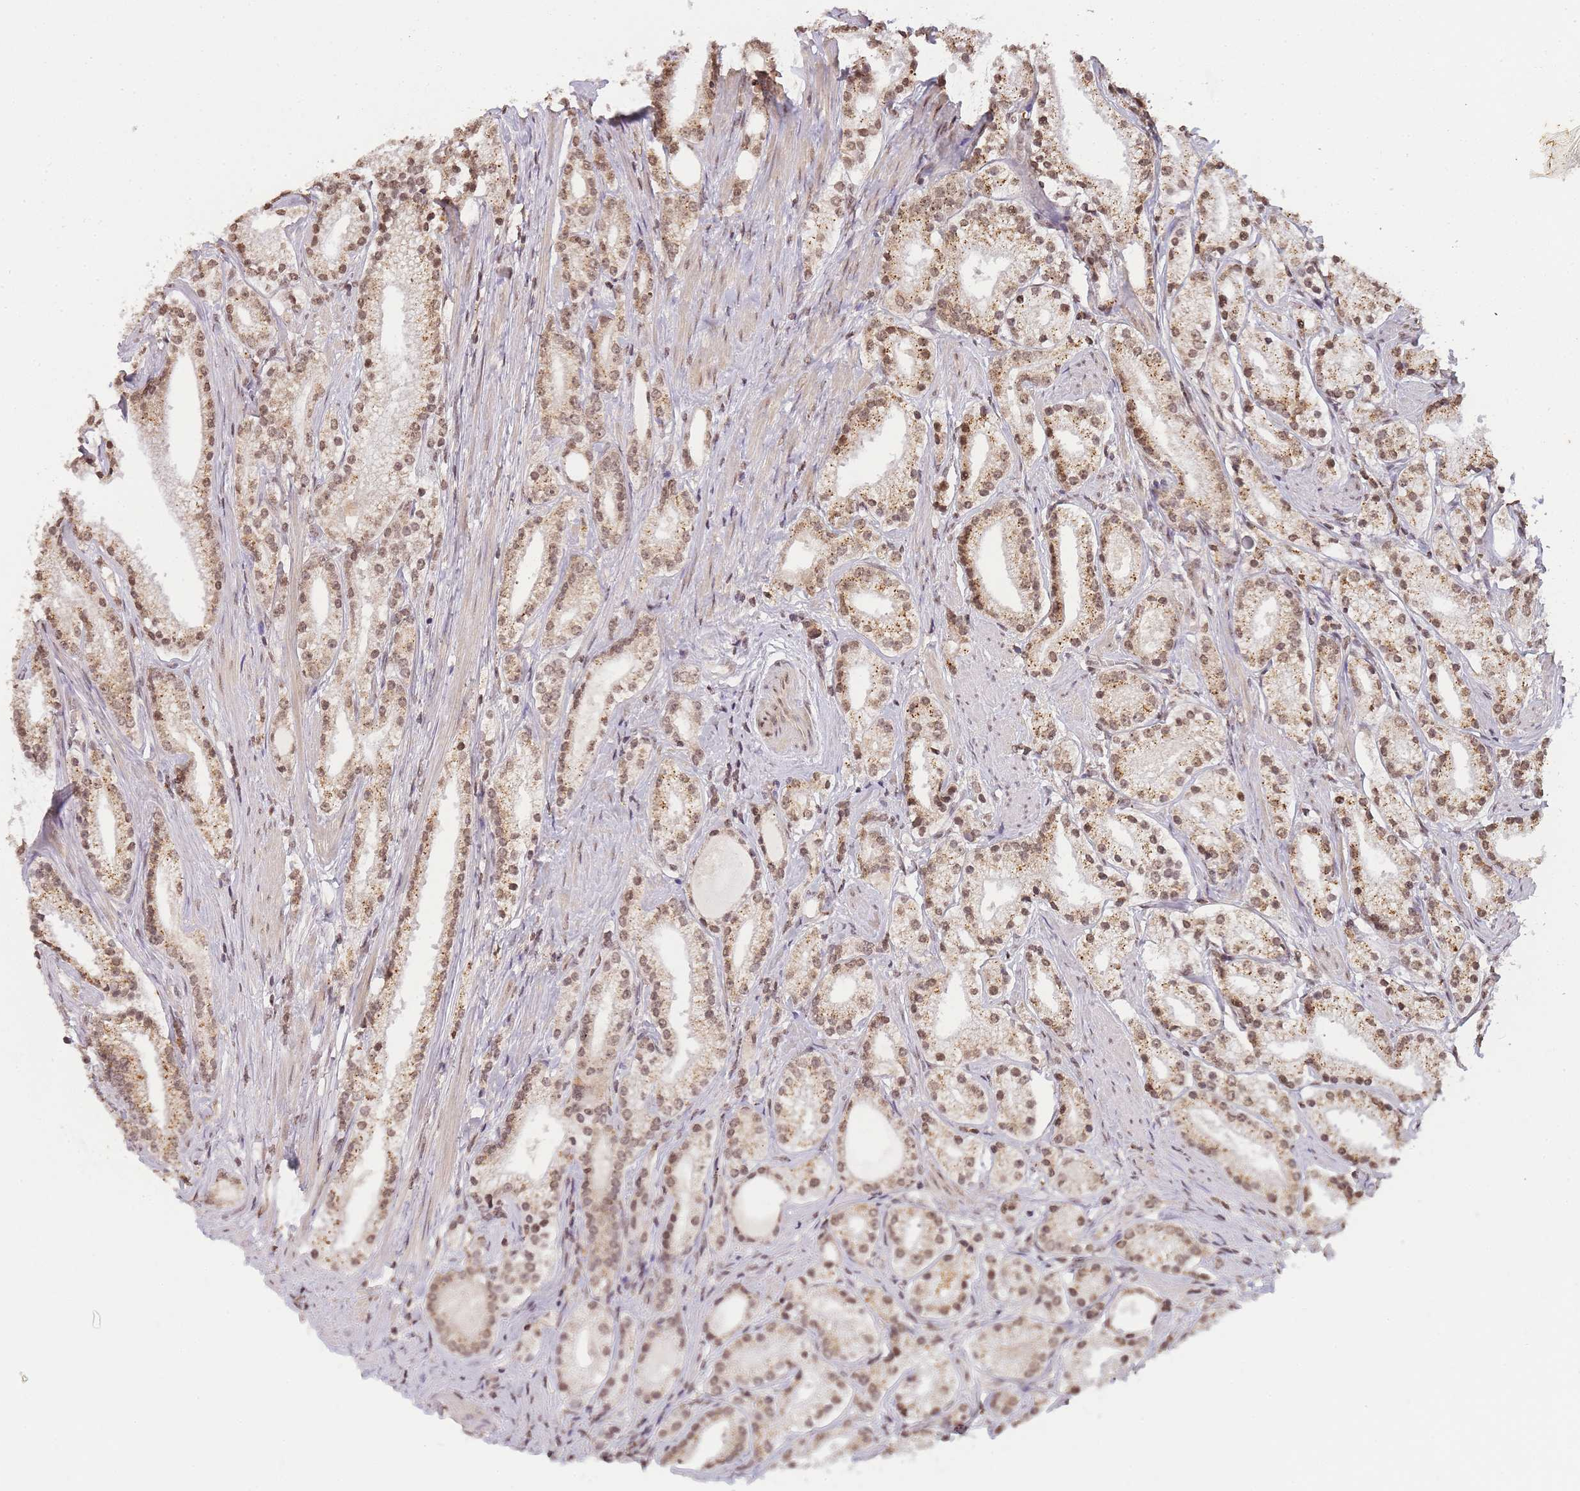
{"staining": {"intensity": "moderate", "quantity": ">75%", "location": "cytoplasmic/membranous,nuclear"}, "tissue": "prostate cancer", "cell_type": "Tumor cells", "image_type": "cancer", "snomed": [{"axis": "morphology", "description": "Adenocarcinoma, Low grade"}, {"axis": "topography", "description": "Prostate"}], "caption": "Prostate cancer tissue exhibits moderate cytoplasmic/membranous and nuclear staining in approximately >75% of tumor cells (DAB IHC with brightfield microscopy, high magnification).", "gene": "WWTR1", "patient": {"sex": "male", "age": 57}}